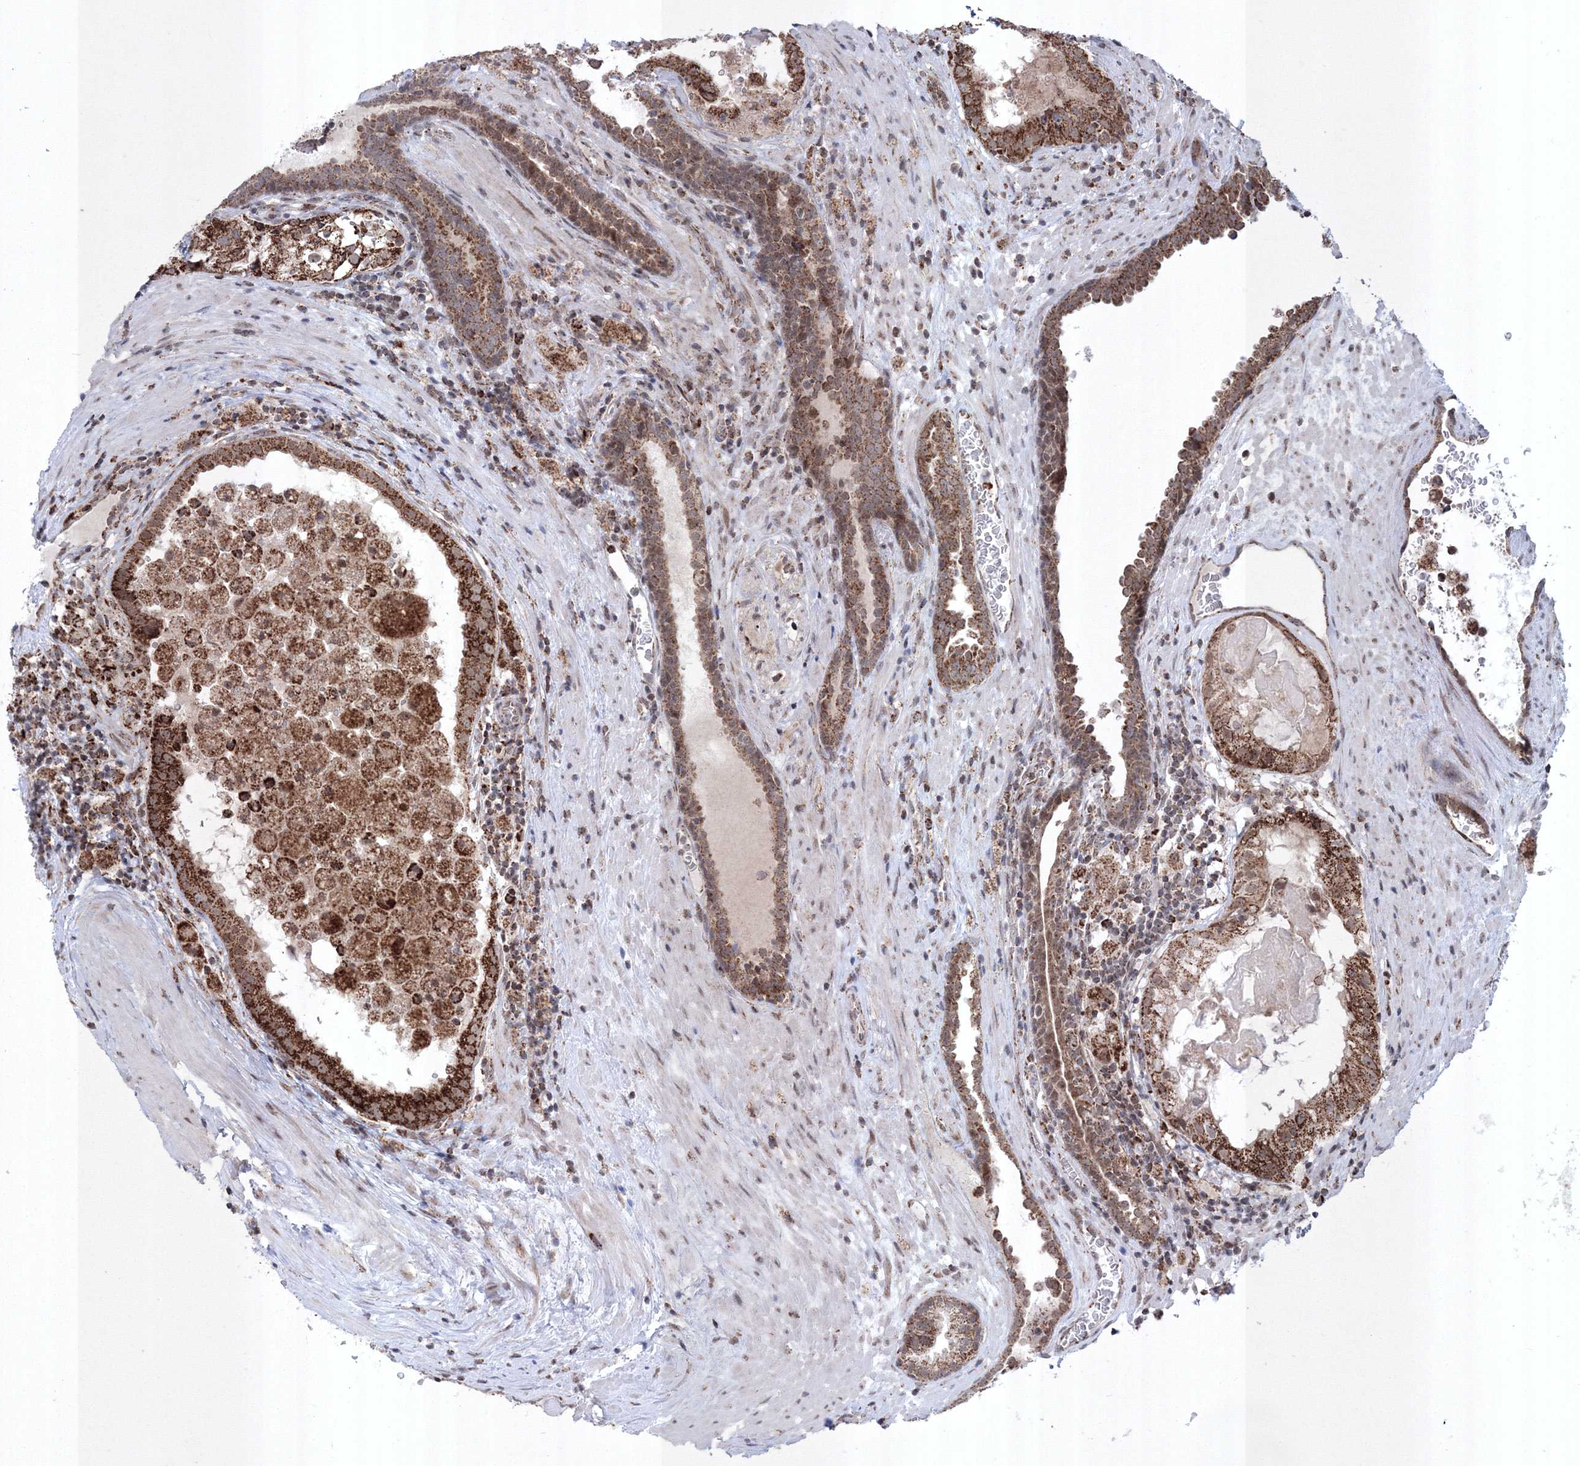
{"staining": {"intensity": "strong", "quantity": ">75%", "location": "cytoplasmic/membranous"}, "tissue": "prostate cancer", "cell_type": "Tumor cells", "image_type": "cancer", "snomed": [{"axis": "morphology", "description": "Adenocarcinoma, High grade"}, {"axis": "topography", "description": "Prostate"}], "caption": "The histopathology image reveals staining of prostate high-grade adenocarcinoma, revealing strong cytoplasmic/membranous protein positivity (brown color) within tumor cells. The staining was performed using DAB to visualize the protein expression in brown, while the nuclei were stained in blue with hematoxylin (Magnification: 20x).", "gene": "GRSF1", "patient": {"sex": "male", "age": 68}}